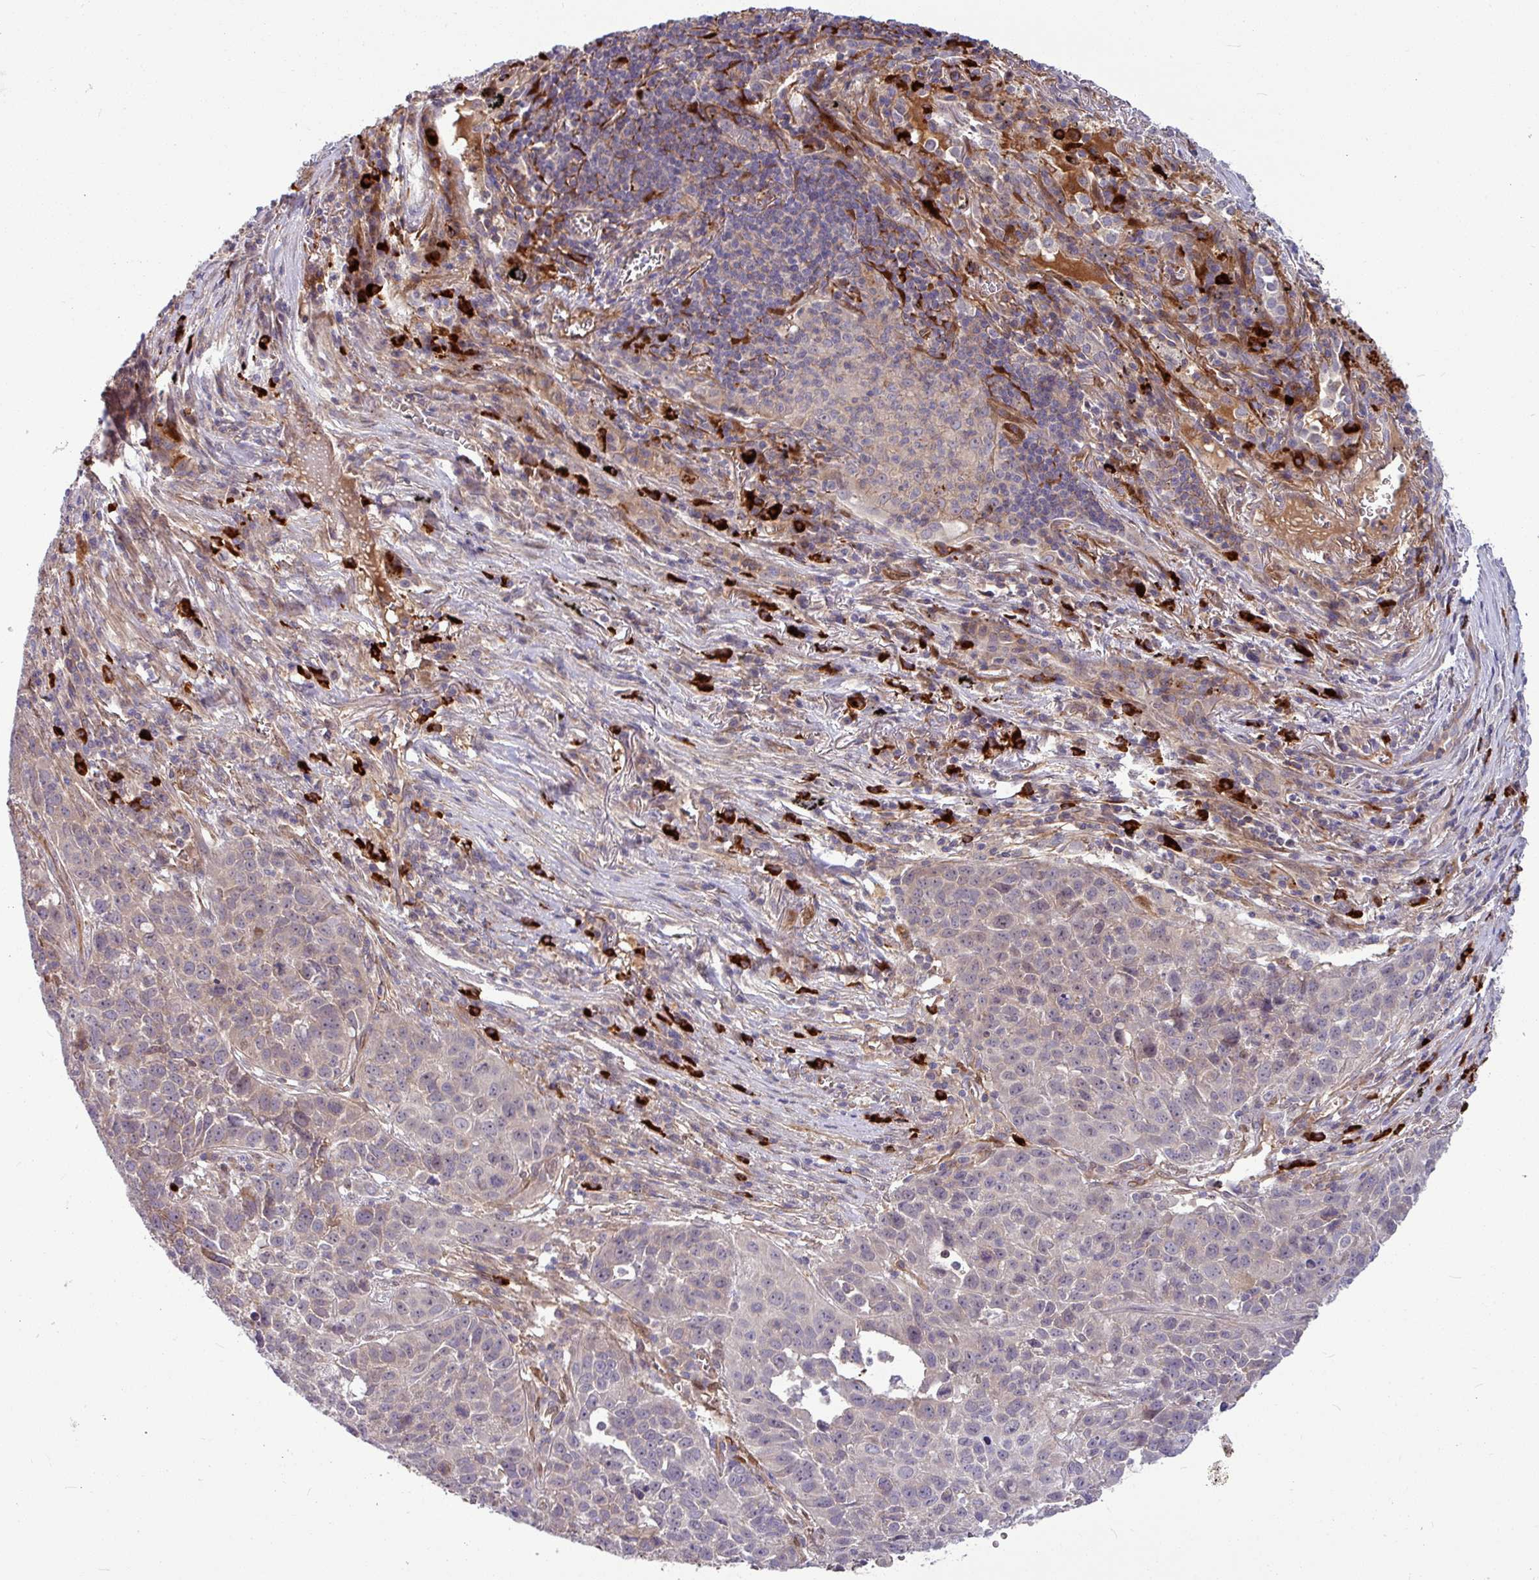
{"staining": {"intensity": "negative", "quantity": "none", "location": "none"}, "tissue": "lung cancer", "cell_type": "Tumor cells", "image_type": "cancer", "snomed": [{"axis": "morphology", "description": "Squamous cell carcinoma, NOS"}, {"axis": "topography", "description": "Lung"}], "caption": "IHC image of lung cancer (squamous cell carcinoma) stained for a protein (brown), which displays no positivity in tumor cells.", "gene": "B4GALNT4", "patient": {"sex": "male", "age": 76}}